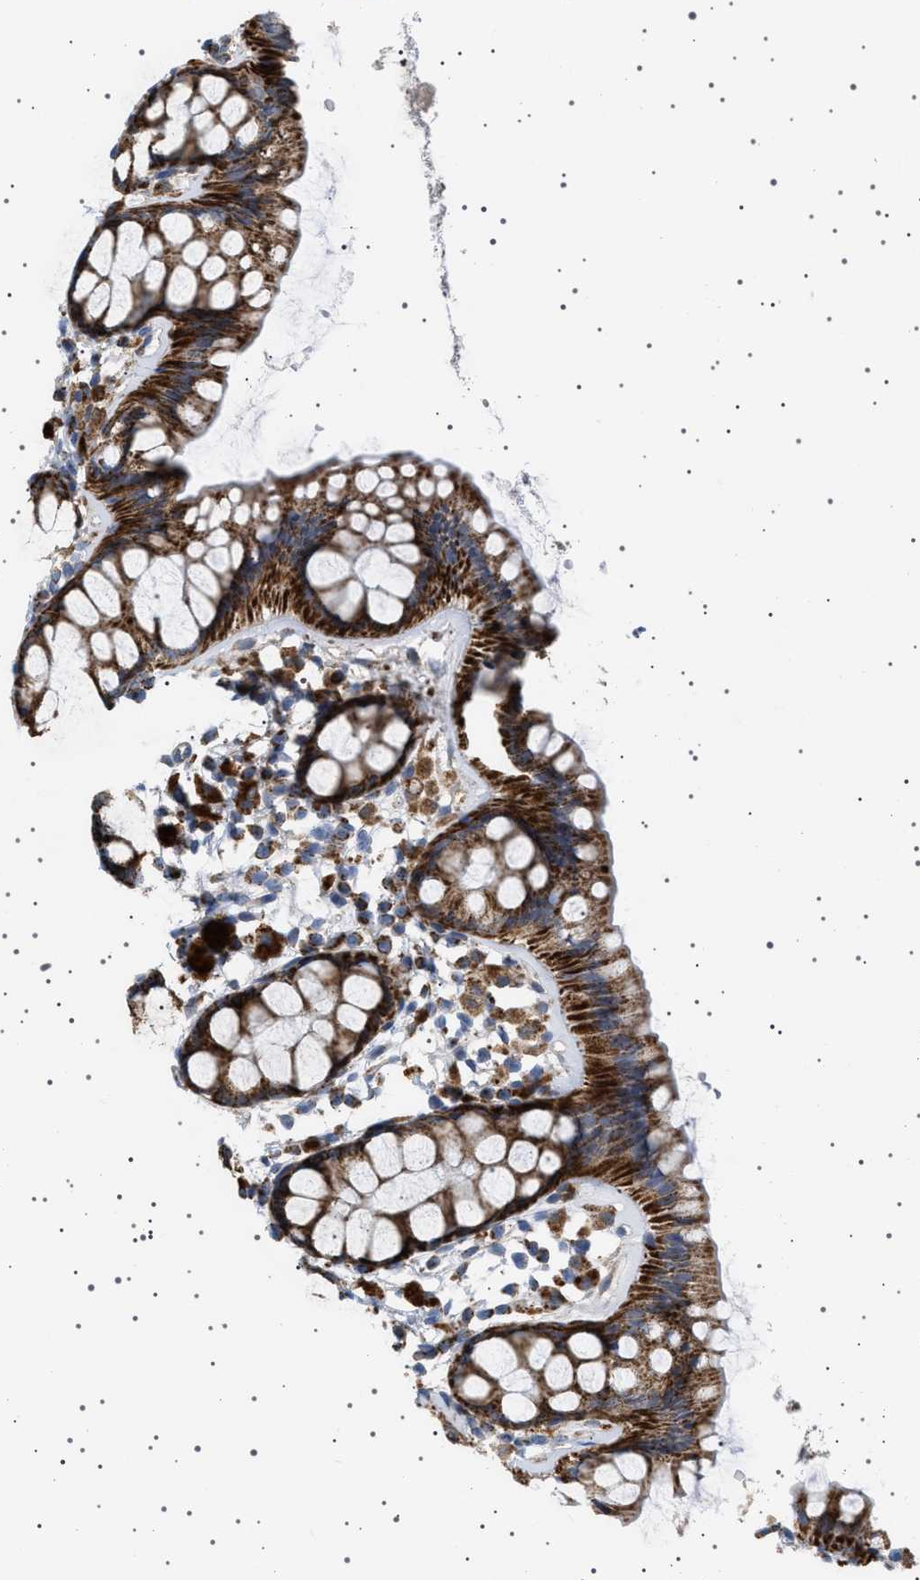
{"staining": {"intensity": "strong", "quantity": ">75%", "location": "cytoplasmic/membranous"}, "tissue": "rectum", "cell_type": "Glandular cells", "image_type": "normal", "snomed": [{"axis": "morphology", "description": "Normal tissue, NOS"}, {"axis": "topography", "description": "Rectum"}], "caption": "High-power microscopy captured an immunohistochemistry histopathology image of normal rectum, revealing strong cytoplasmic/membranous expression in about >75% of glandular cells. (brown staining indicates protein expression, while blue staining denotes nuclei).", "gene": "UBXN8", "patient": {"sex": "female", "age": 66}}